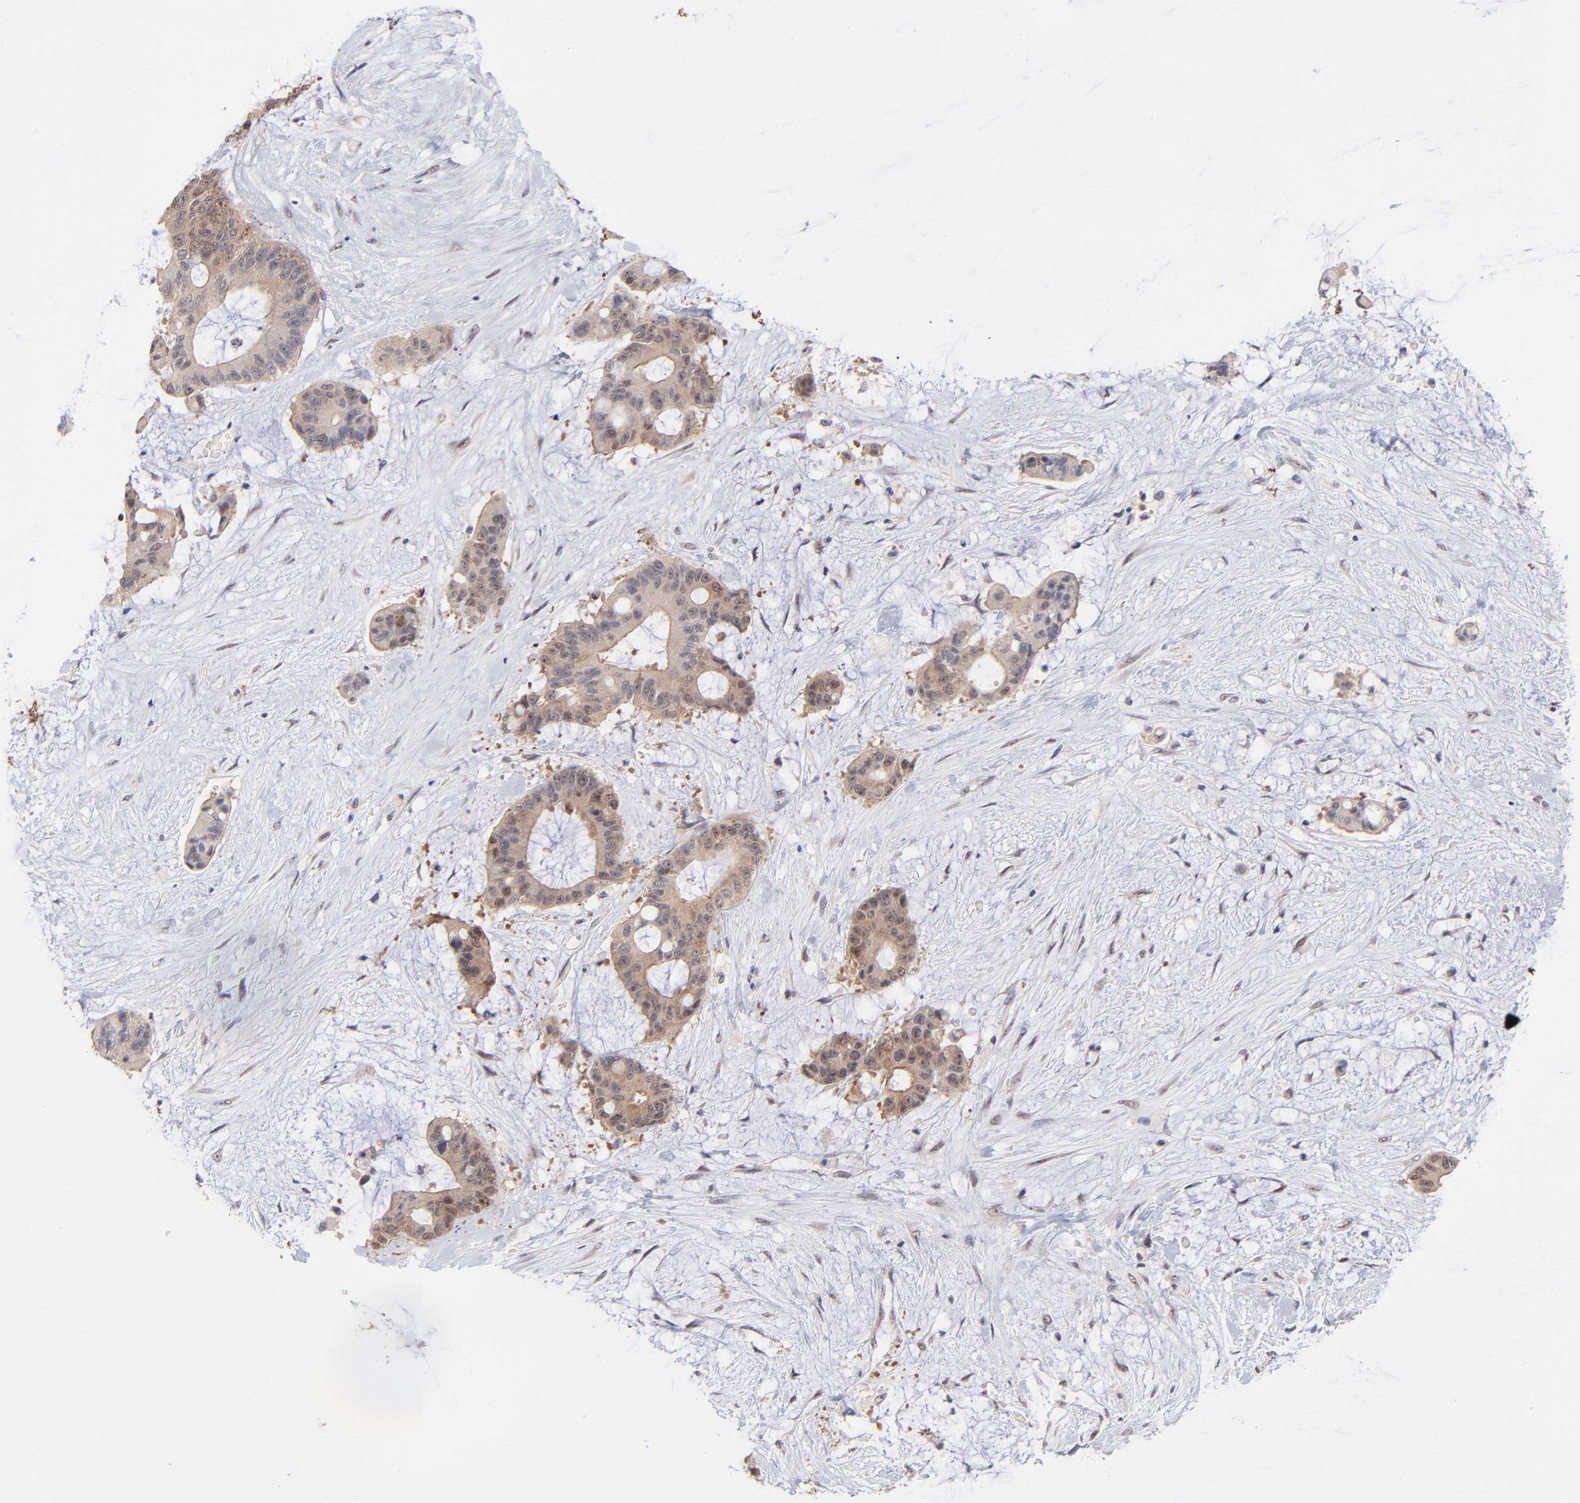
{"staining": {"intensity": "weak", "quantity": ">75%", "location": "cytoplasmic/membranous"}, "tissue": "liver cancer", "cell_type": "Tumor cells", "image_type": "cancer", "snomed": [{"axis": "morphology", "description": "Cholangiocarcinoma"}, {"axis": "topography", "description": "Liver"}], "caption": "The micrograph reveals immunohistochemical staining of liver cancer. There is weak cytoplasmic/membranous staining is appreciated in approximately >75% of tumor cells.", "gene": "UBE2E3", "patient": {"sex": "female", "age": 73}}